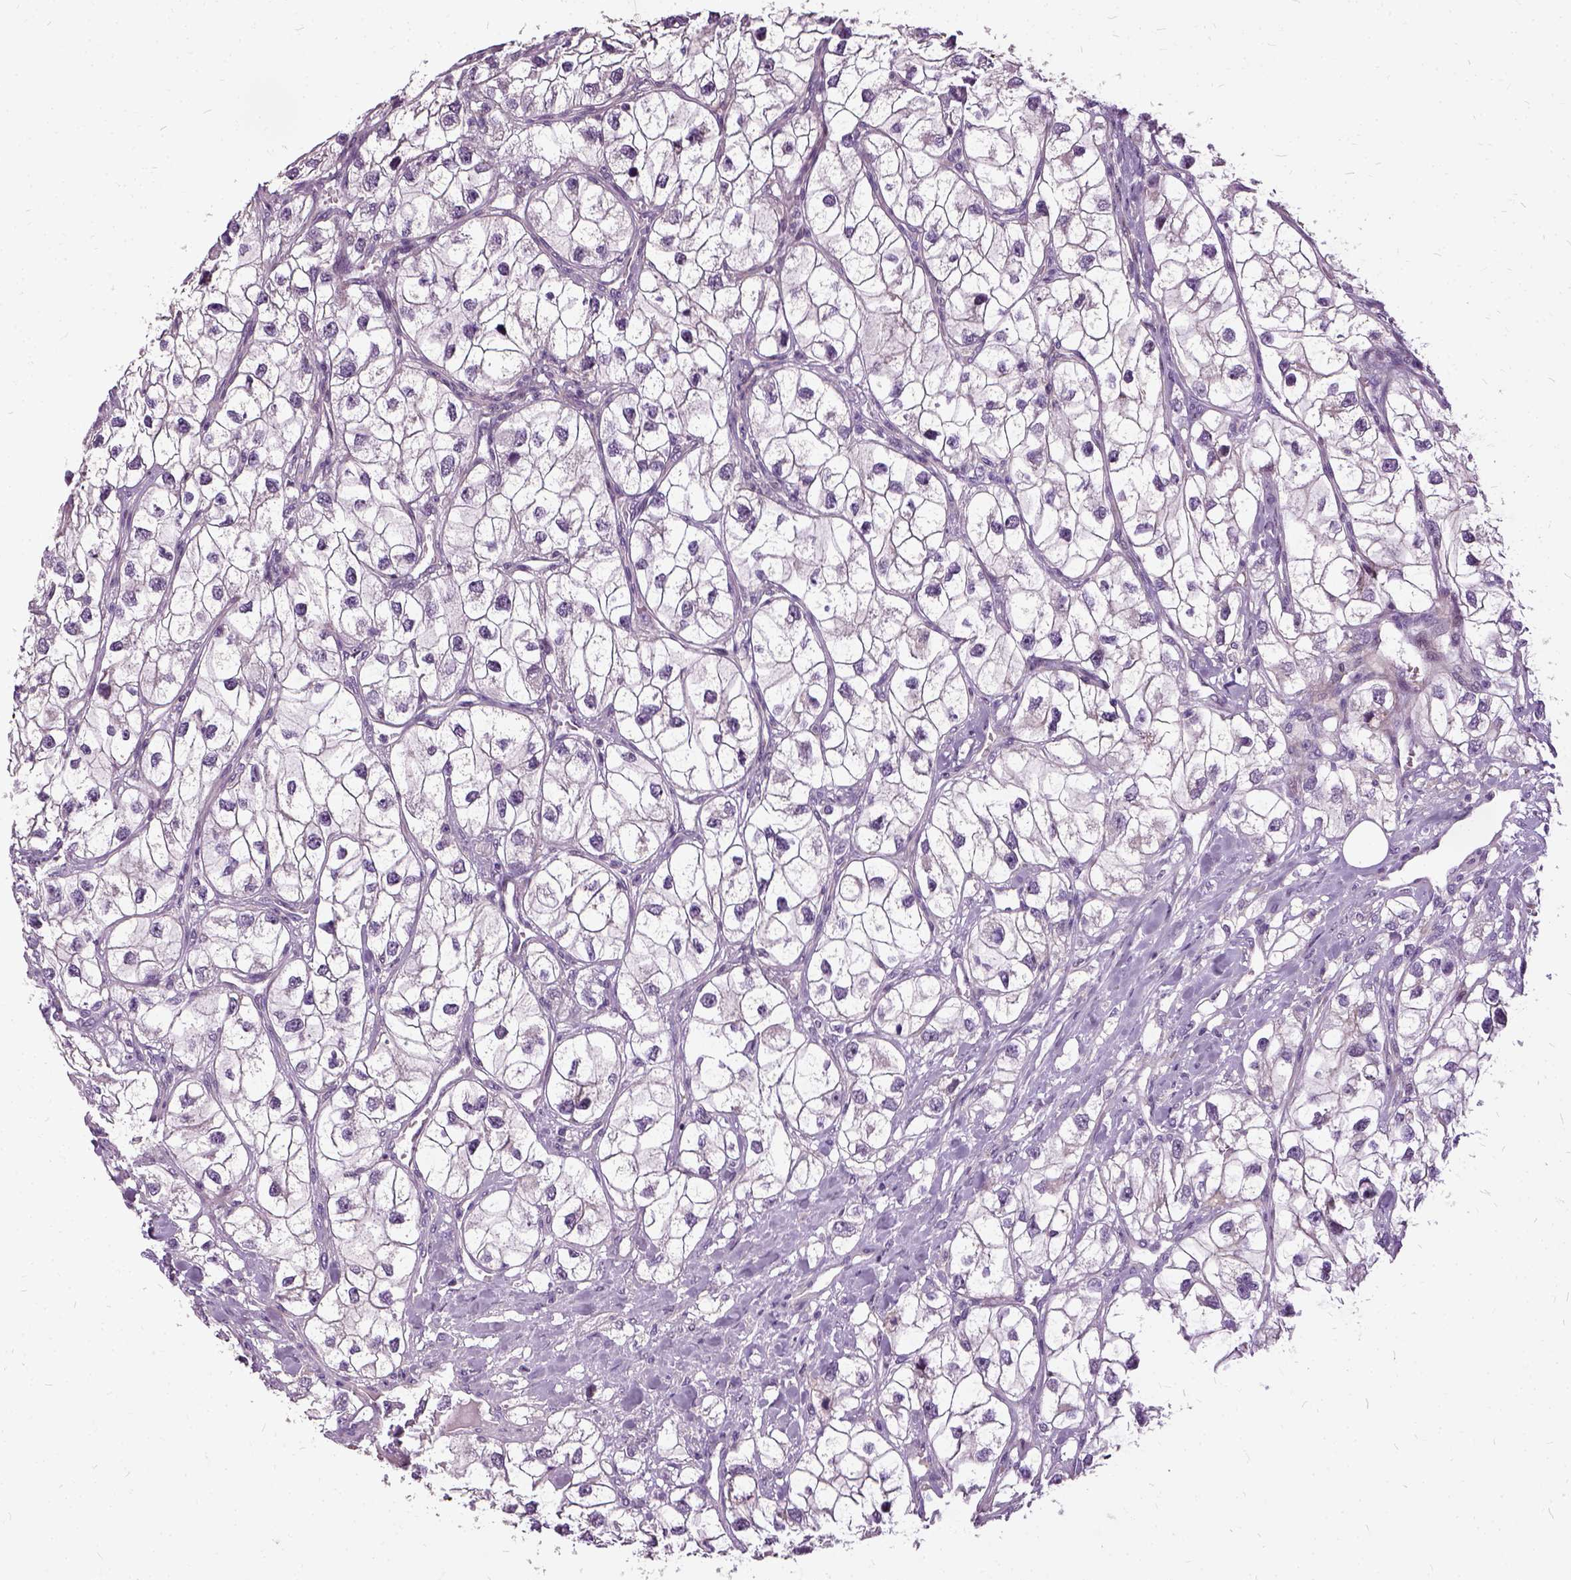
{"staining": {"intensity": "negative", "quantity": "none", "location": "none"}, "tissue": "renal cancer", "cell_type": "Tumor cells", "image_type": "cancer", "snomed": [{"axis": "morphology", "description": "Adenocarcinoma, NOS"}, {"axis": "topography", "description": "Kidney"}], "caption": "This image is of renal cancer (adenocarcinoma) stained with immunohistochemistry to label a protein in brown with the nuclei are counter-stained blue. There is no staining in tumor cells.", "gene": "ILRUN", "patient": {"sex": "male", "age": 59}}